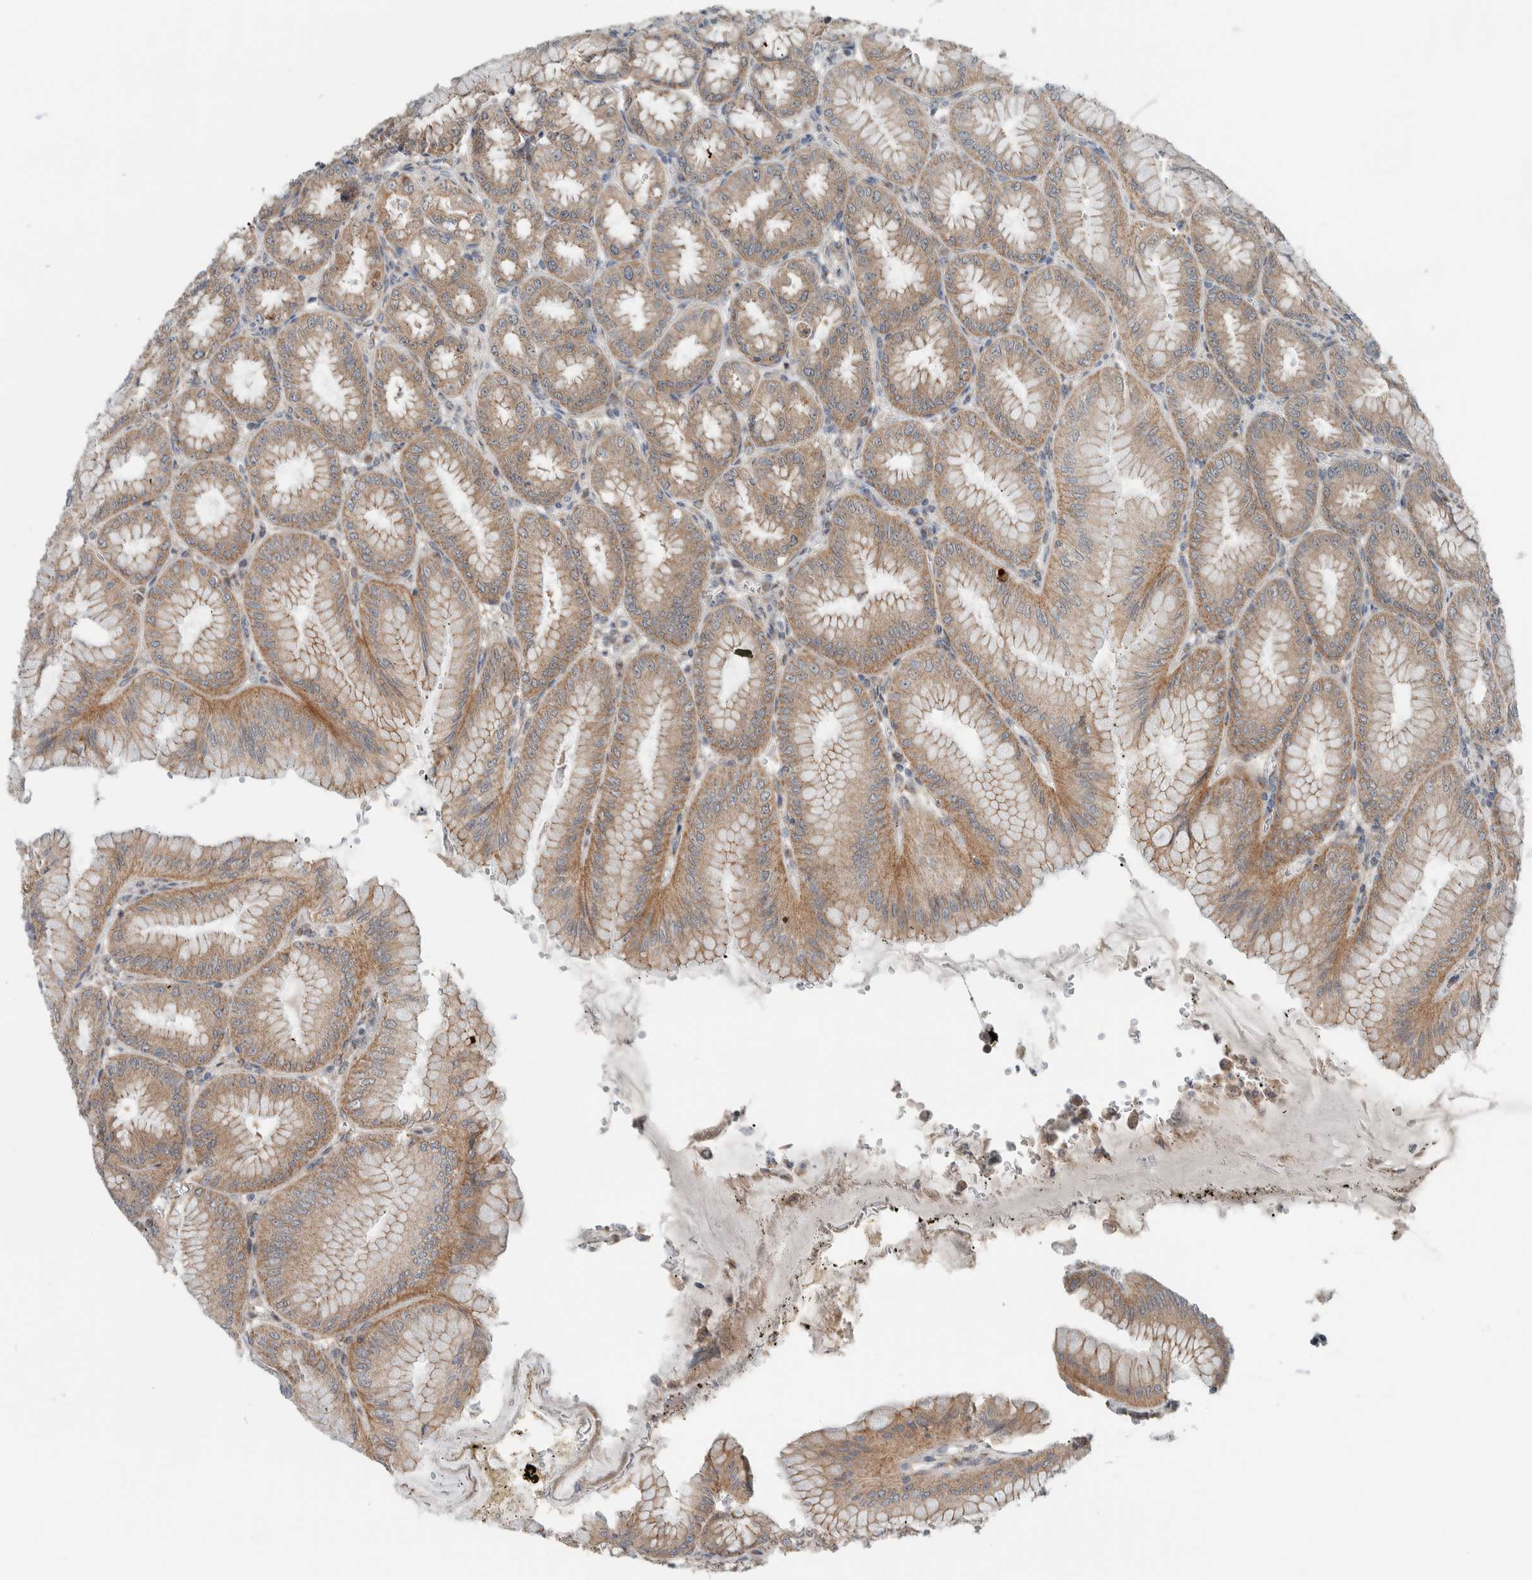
{"staining": {"intensity": "moderate", "quantity": ">75%", "location": "cytoplasmic/membranous"}, "tissue": "stomach", "cell_type": "Glandular cells", "image_type": "normal", "snomed": [{"axis": "morphology", "description": "Normal tissue, NOS"}, {"axis": "topography", "description": "Stomach, lower"}], "caption": "Unremarkable stomach was stained to show a protein in brown. There is medium levels of moderate cytoplasmic/membranous positivity in about >75% of glandular cells.", "gene": "RERE", "patient": {"sex": "male", "age": 71}}